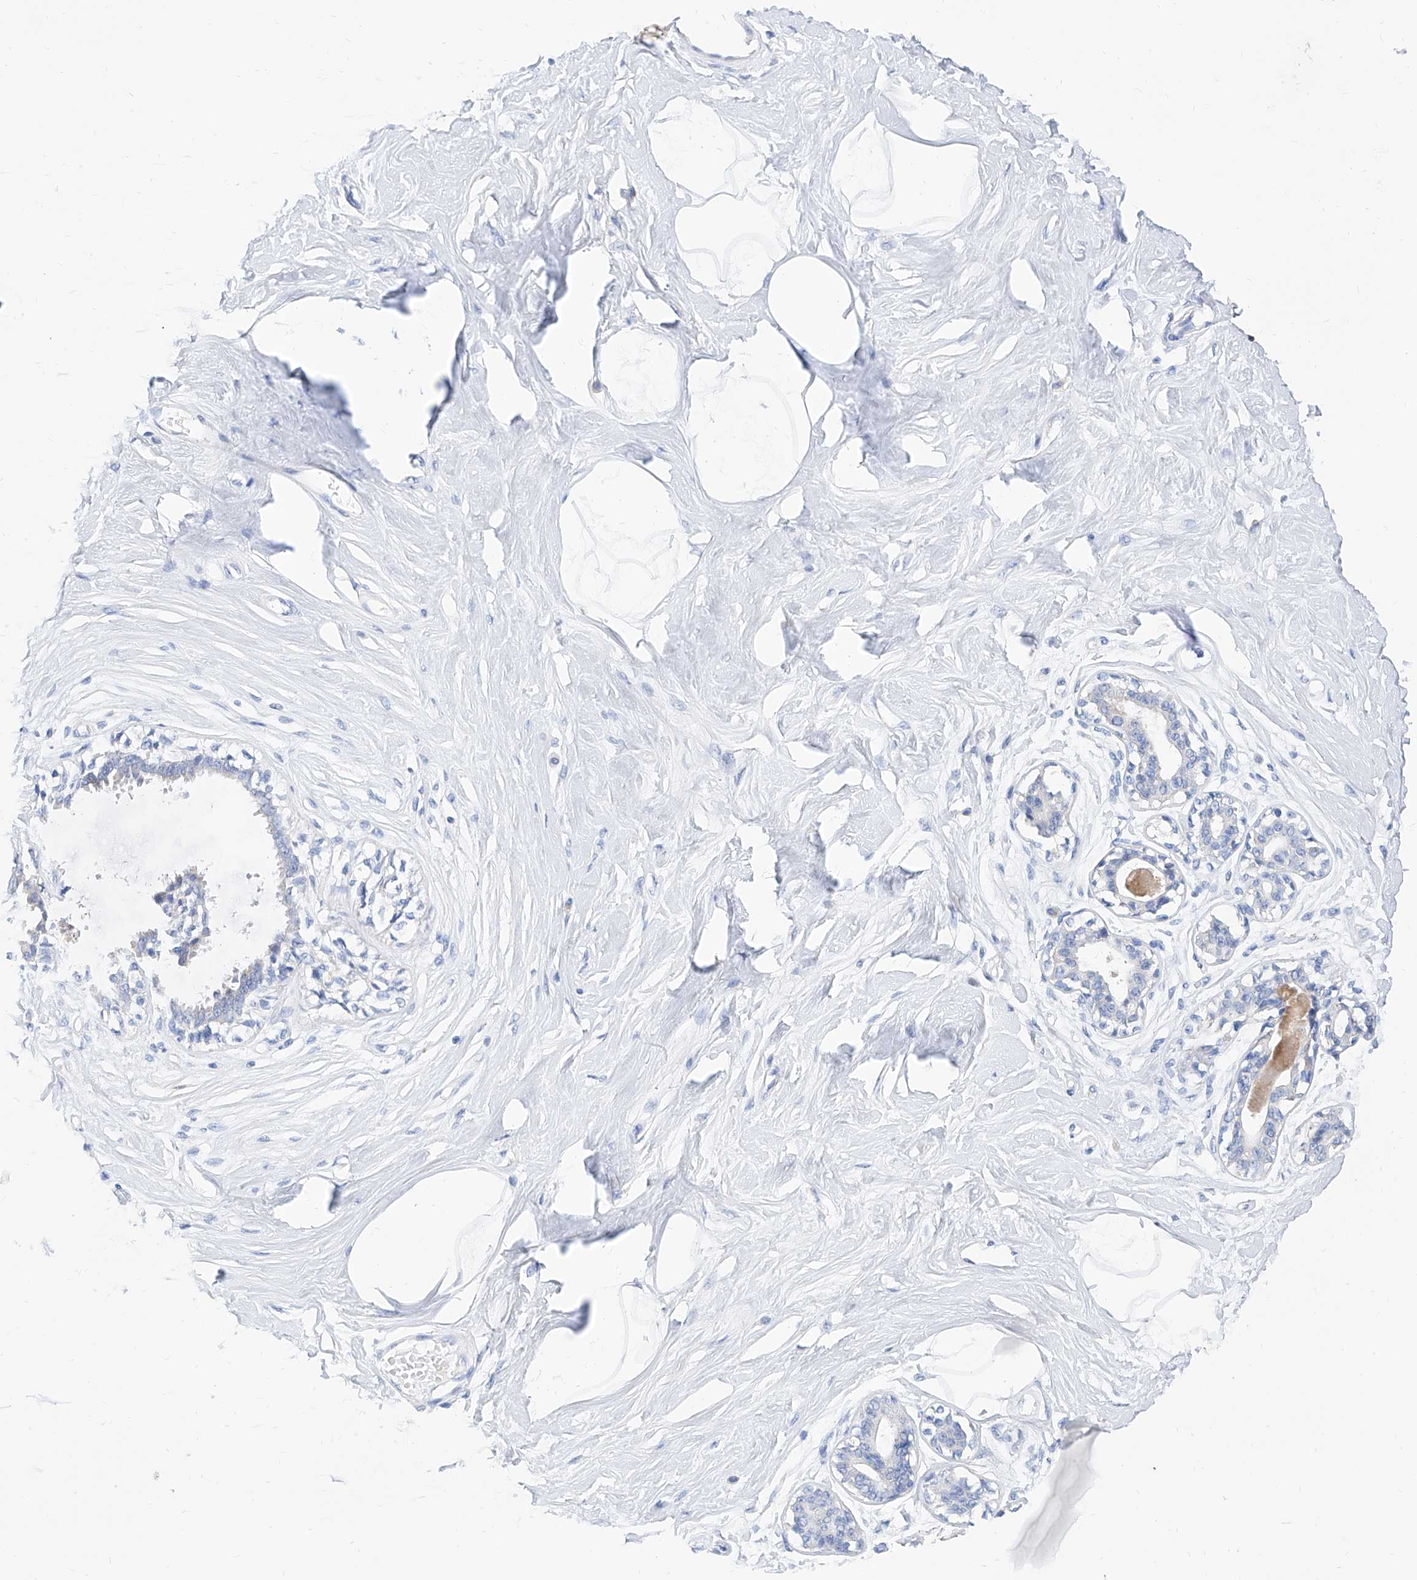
{"staining": {"intensity": "negative", "quantity": "none", "location": "none"}, "tissue": "breast", "cell_type": "Adipocytes", "image_type": "normal", "snomed": [{"axis": "morphology", "description": "Normal tissue, NOS"}, {"axis": "topography", "description": "Breast"}], "caption": "Human breast stained for a protein using immunohistochemistry reveals no positivity in adipocytes.", "gene": "SLC25A29", "patient": {"sex": "female", "age": 45}}